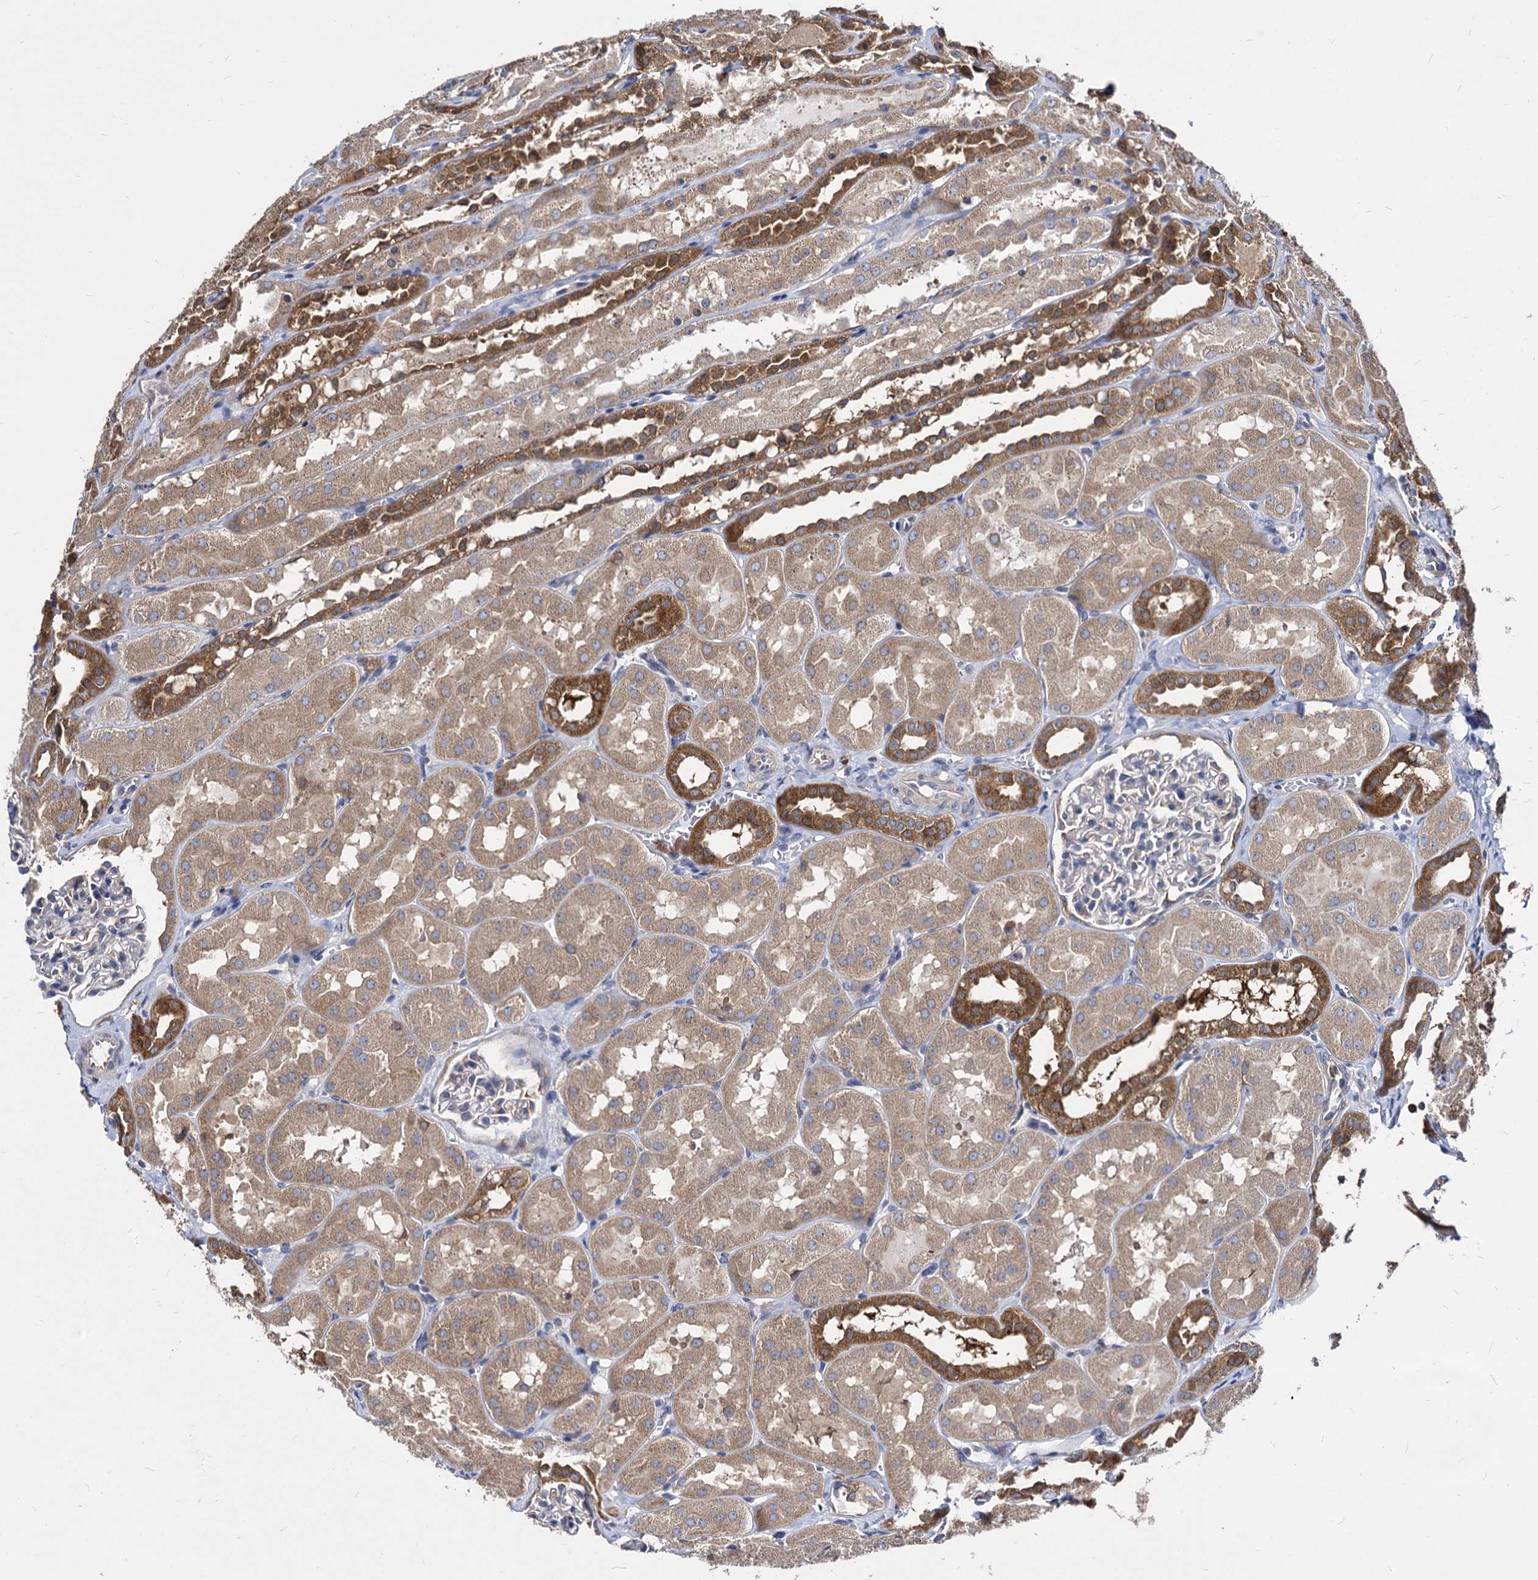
{"staining": {"intensity": "negative", "quantity": "none", "location": "none"}, "tissue": "kidney", "cell_type": "Cells in glomeruli", "image_type": "normal", "snomed": [{"axis": "morphology", "description": "Normal tissue, NOS"}, {"axis": "topography", "description": "Kidney"}, {"axis": "topography", "description": "Urinary bladder"}], "caption": "The immunohistochemistry histopathology image has no significant staining in cells in glomeruli of kidney. (DAB (3,3'-diaminobenzidine) immunohistochemistry (IHC), high magnification).", "gene": "NME1", "patient": {"sex": "male", "age": 16}}